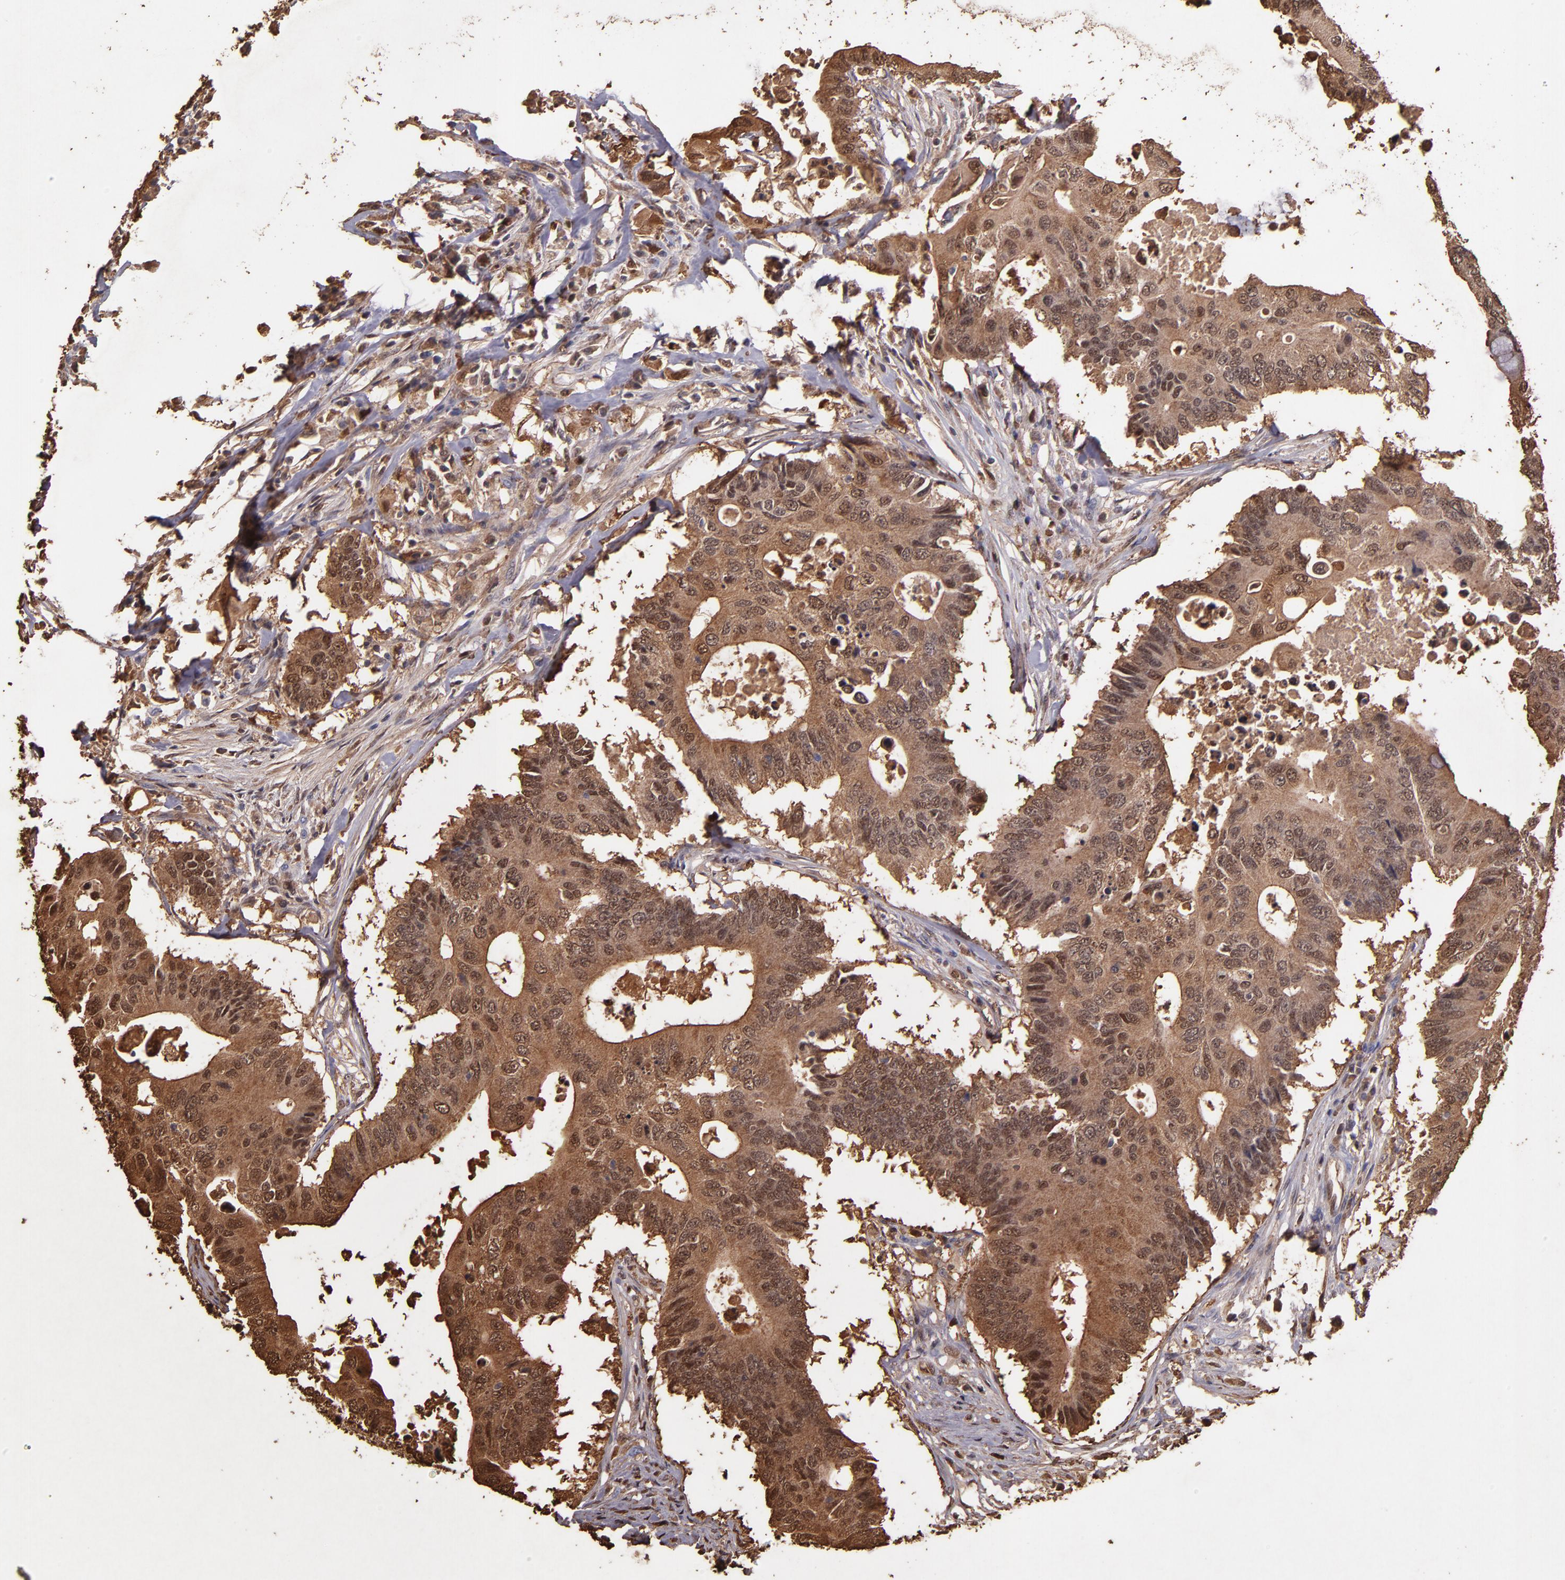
{"staining": {"intensity": "moderate", "quantity": ">75%", "location": "cytoplasmic/membranous,nuclear"}, "tissue": "colorectal cancer", "cell_type": "Tumor cells", "image_type": "cancer", "snomed": [{"axis": "morphology", "description": "Adenocarcinoma, NOS"}, {"axis": "topography", "description": "Colon"}], "caption": "A micrograph of human adenocarcinoma (colorectal) stained for a protein demonstrates moderate cytoplasmic/membranous and nuclear brown staining in tumor cells. (DAB = brown stain, brightfield microscopy at high magnification).", "gene": "S100A6", "patient": {"sex": "male", "age": 71}}